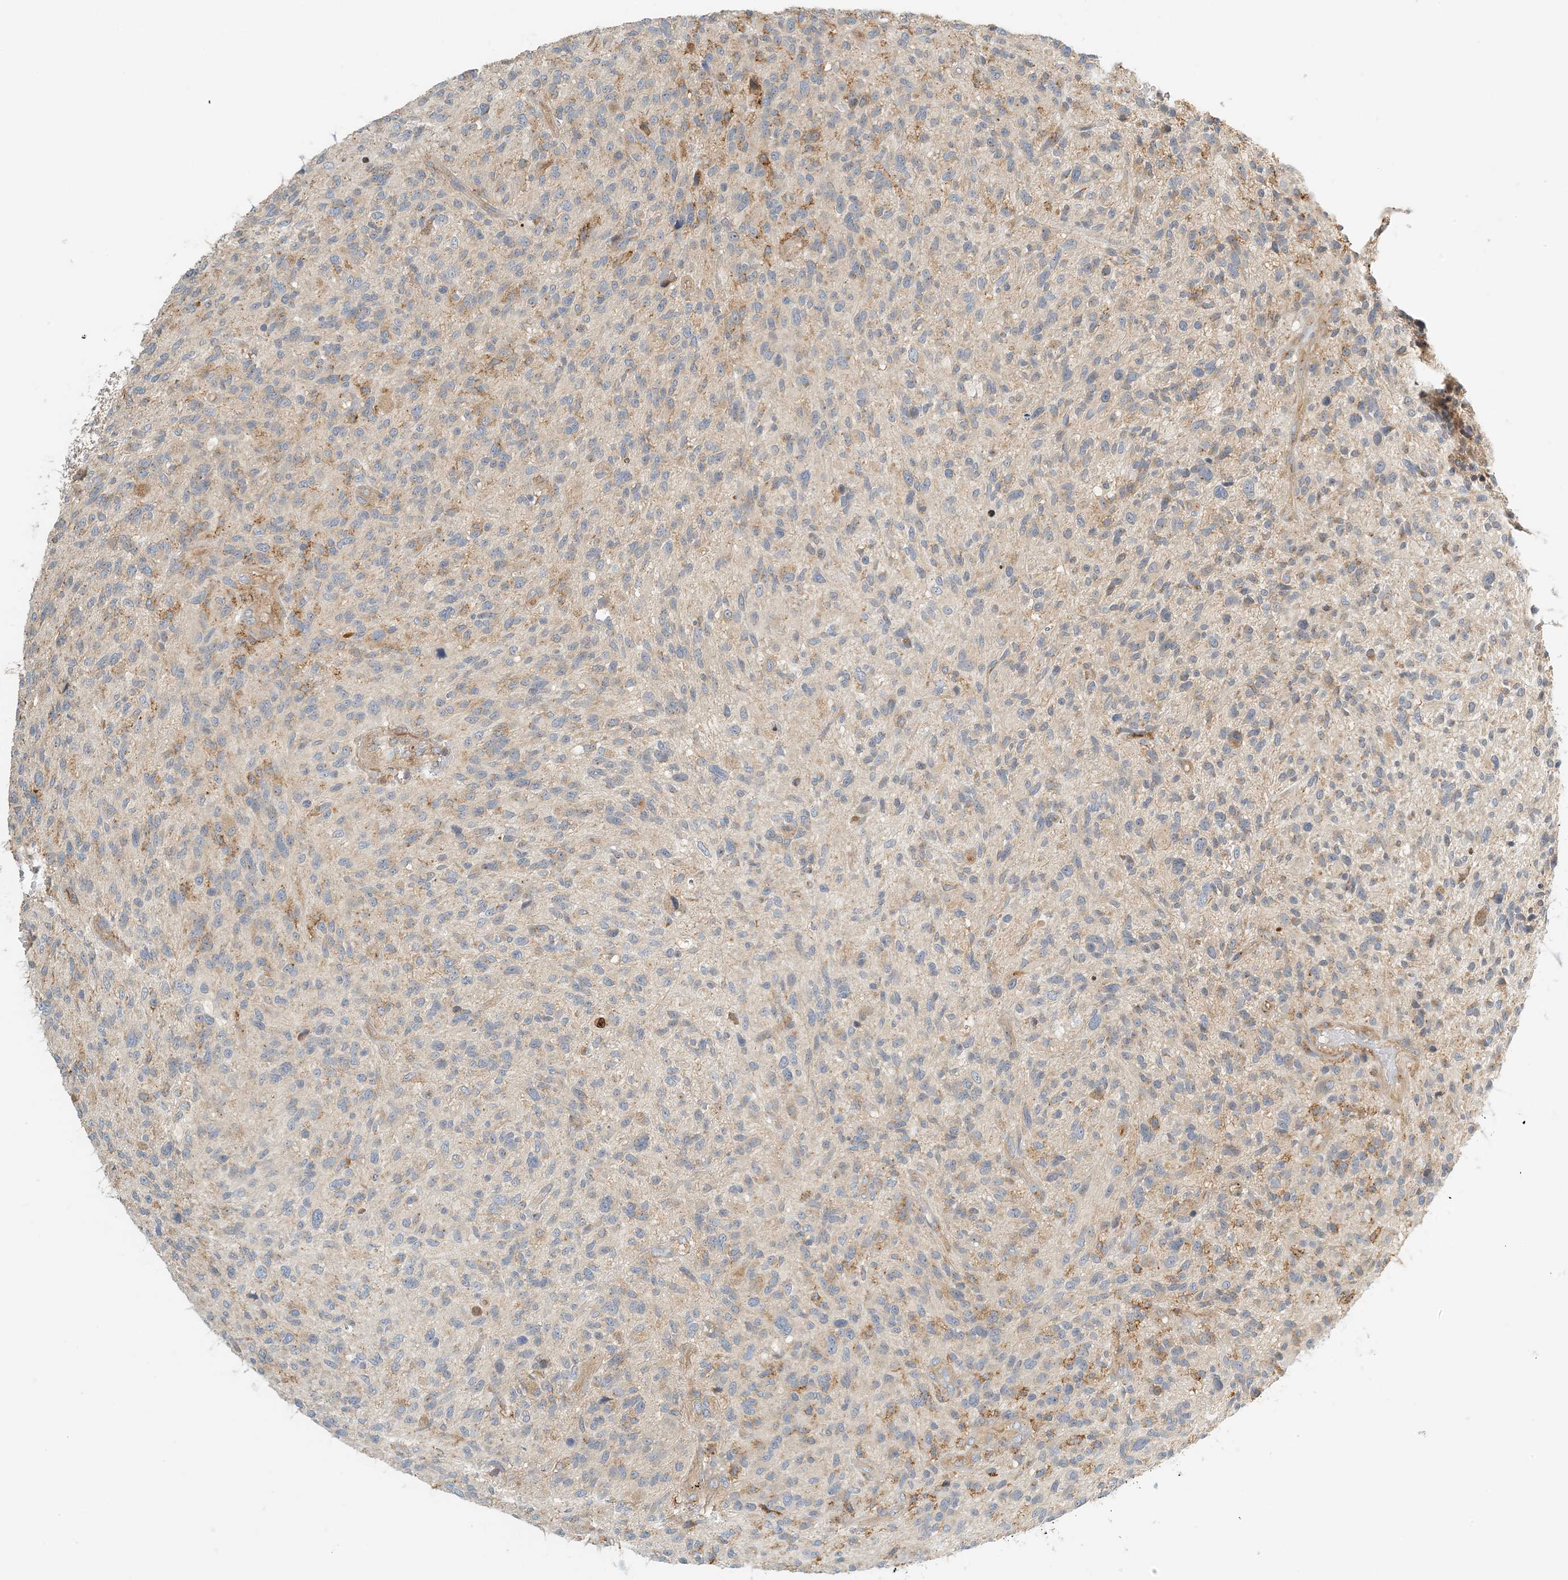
{"staining": {"intensity": "negative", "quantity": "none", "location": "none"}, "tissue": "glioma", "cell_type": "Tumor cells", "image_type": "cancer", "snomed": [{"axis": "morphology", "description": "Glioma, malignant, High grade"}, {"axis": "topography", "description": "Brain"}], "caption": "Image shows no significant protein expression in tumor cells of glioma.", "gene": "COLEC11", "patient": {"sex": "male", "age": 47}}